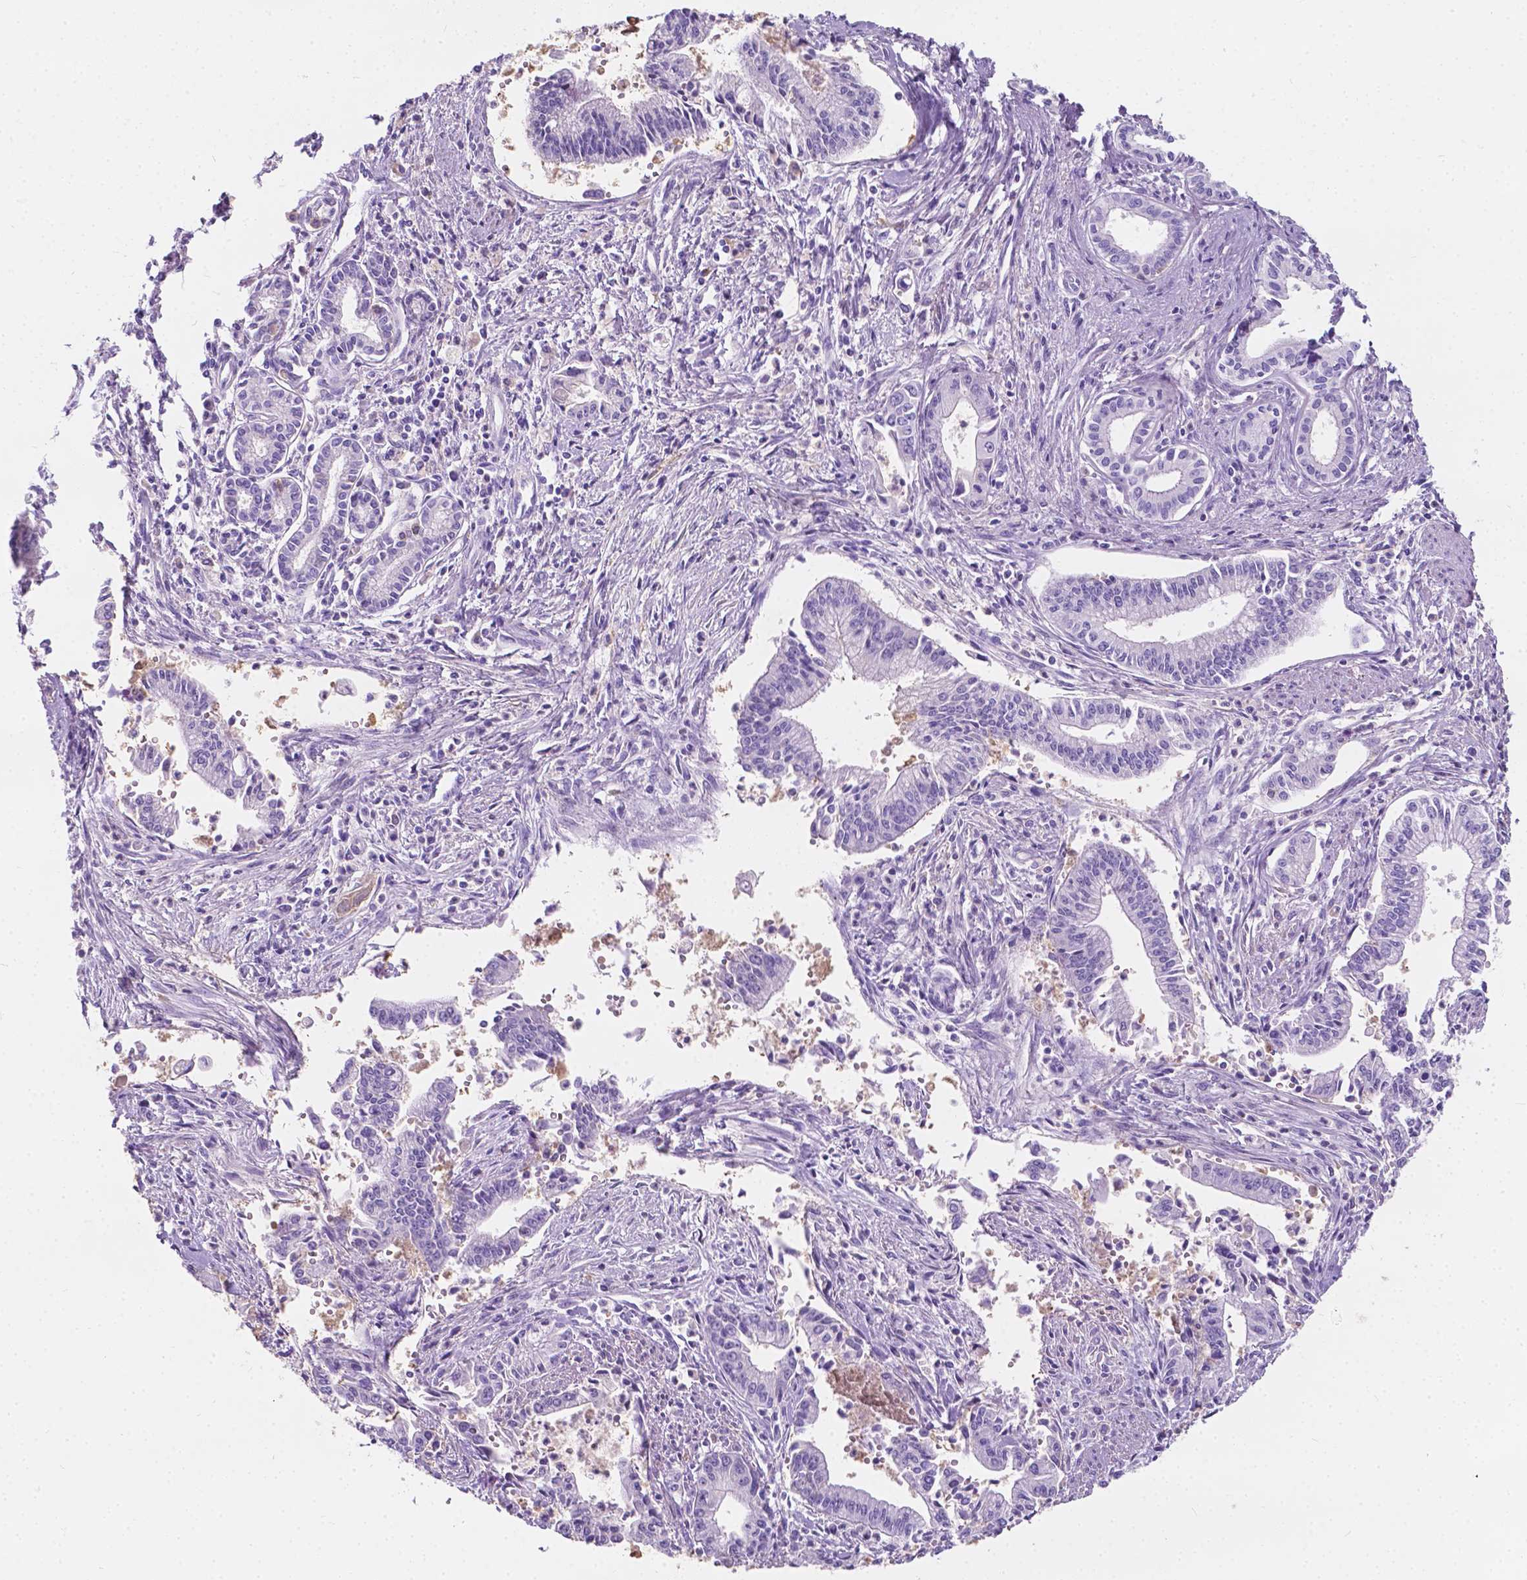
{"staining": {"intensity": "negative", "quantity": "none", "location": "none"}, "tissue": "pancreatic cancer", "cell_type": "Tumor cells", "image_type": "cancer", "snomed": [{"axis": "morphology", "description": "Adenocarcinoma, NOS"}, {"axis": "topography", "description": "Pancreas"}], "caption": "Pancreatic cancer (adenocarcinoma) stained for a protein using immunohistochemistry shows no positivity tumor cells.", "gene": "GNAO1", "patient": {"sex": "female", "age": 65}}